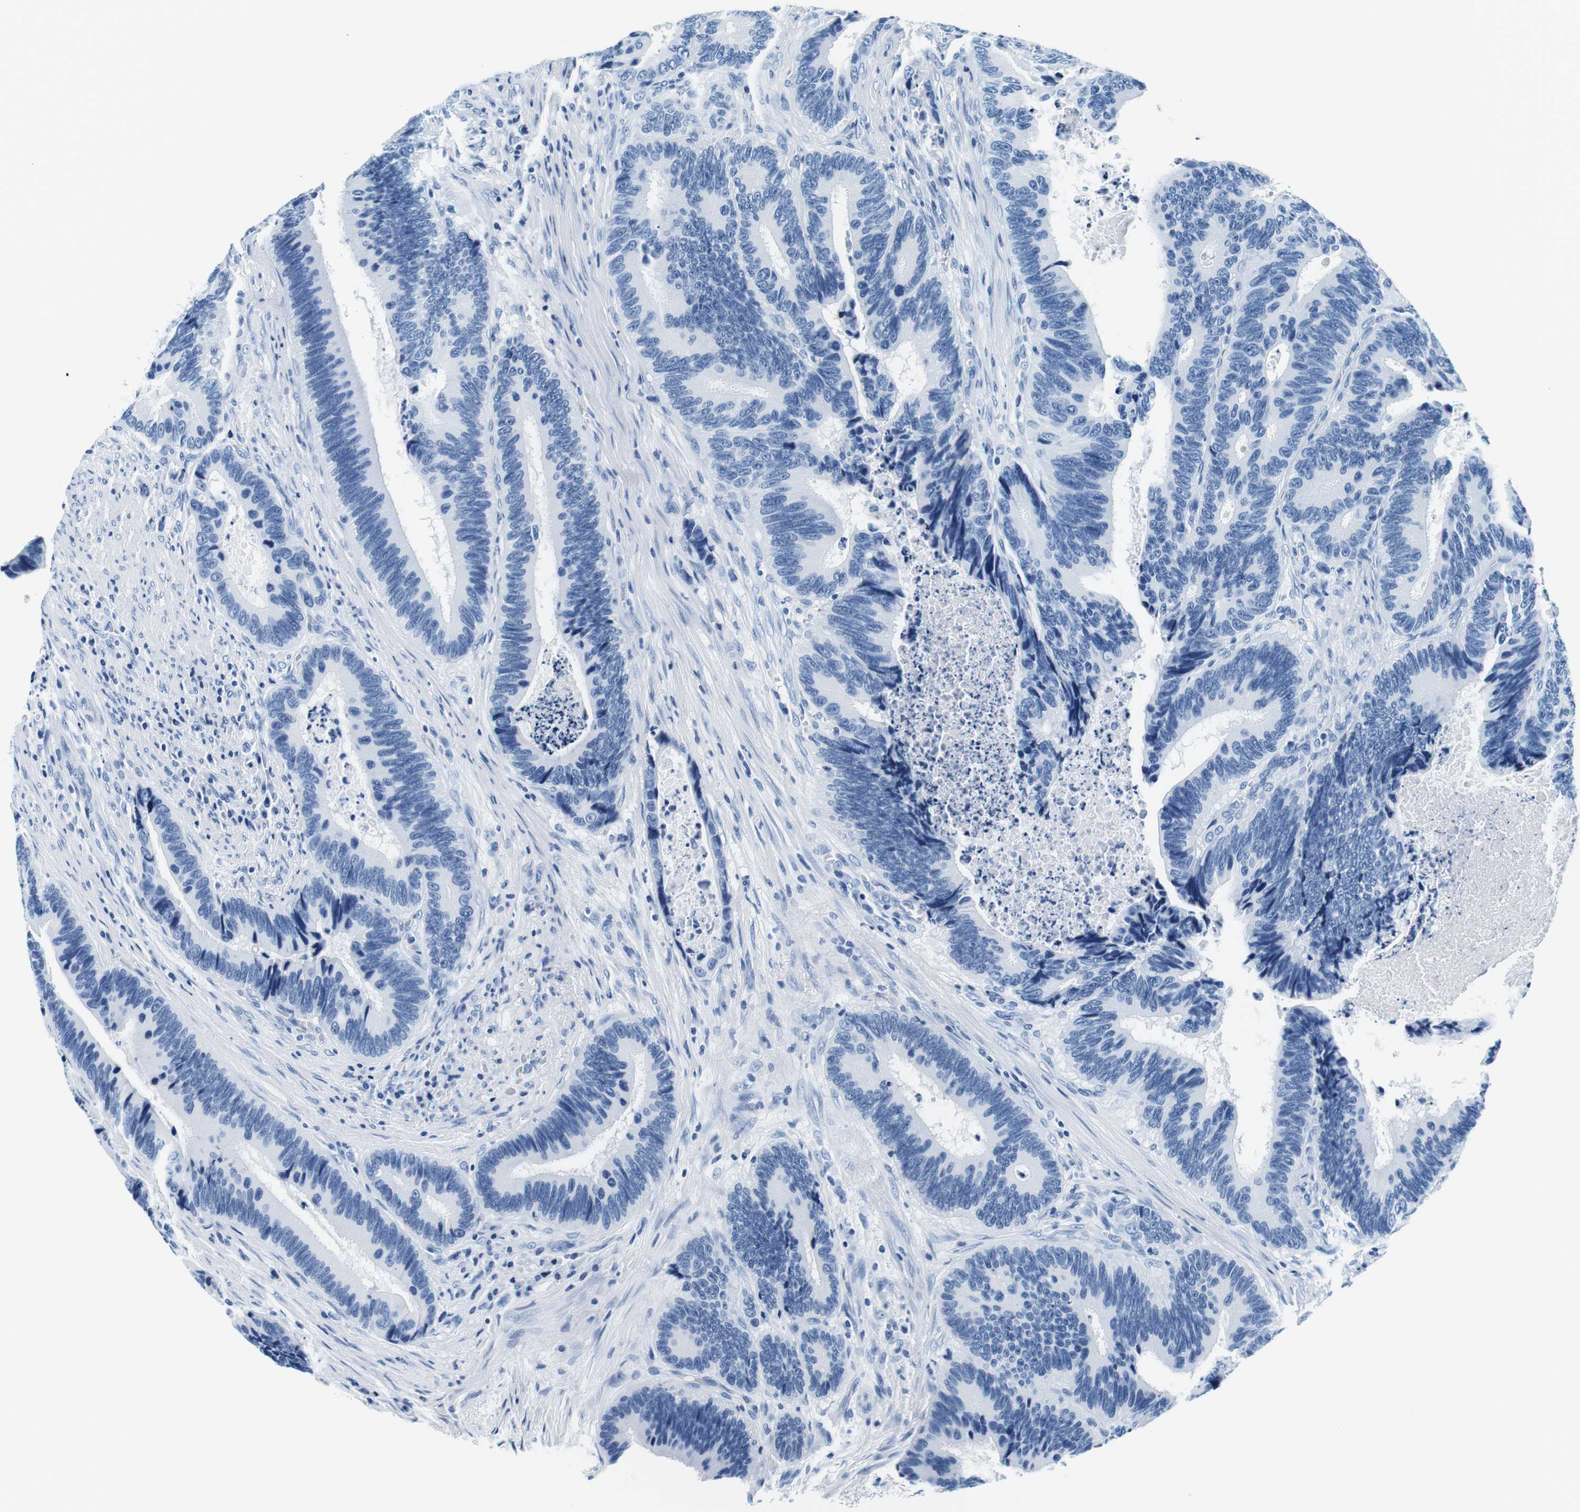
{"staining": {"intensity": "negative", "quantity": "none", "location": "none"}, "tissue": "colorectal cancer", "cell_type": "Tumor cells", "image_type": "cancer", "snomed": [{"axis": "morphology", "description": "Inflammation, NOS"}, {"axis": "morphology", "description": "Adenocarcinoma, NOS"}, {"axis": "topography", "description": "Colon"}], "caption": "Tumor cells show no significant protein staining in colorectal cancer (adenocarcinoma).", "gene": "ELANE", "patient": {"sex": "male", "age": 72}}